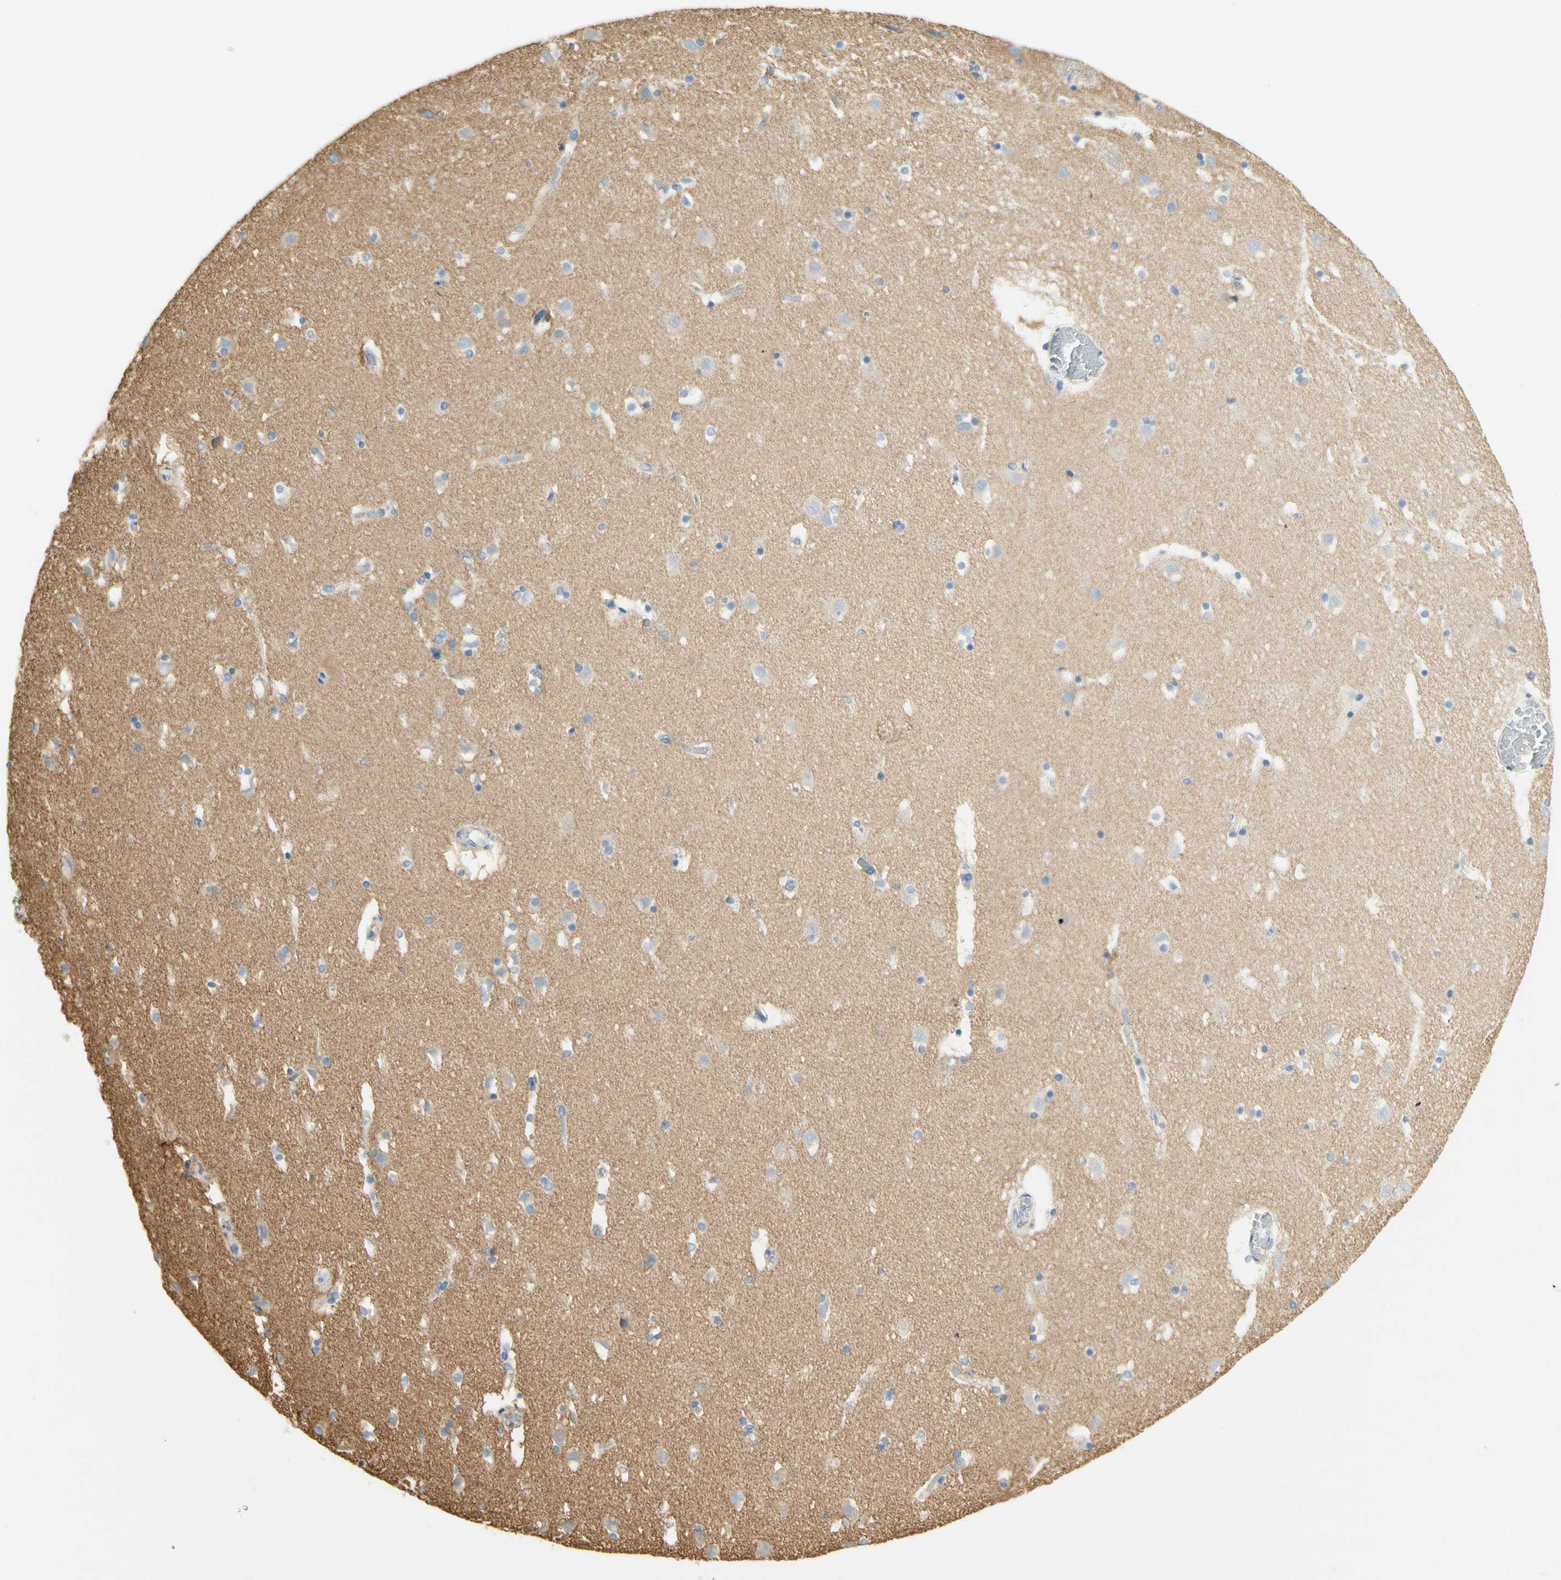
{"staining": {"intensity": "negative", "quantity": "none", "location": "none"}, "tissue": "caudate", "cell_type": "Glial cells", "image_type": "normal", "snomed": [{"axis": "morphology", "description": "Normal tissue, NOS"}, {"axis": "topography", "description": "Lateral ventricle wall"}], "caption": "Immunohistochemistry micrograph of unremarkable caudate: human caudate stained with DAB (3,3'-diaminobenzidine) exhibits no significant protein positivity in glial cells.", "gene": "CLTC", "patient": {"sex": "male", "age": 45}}